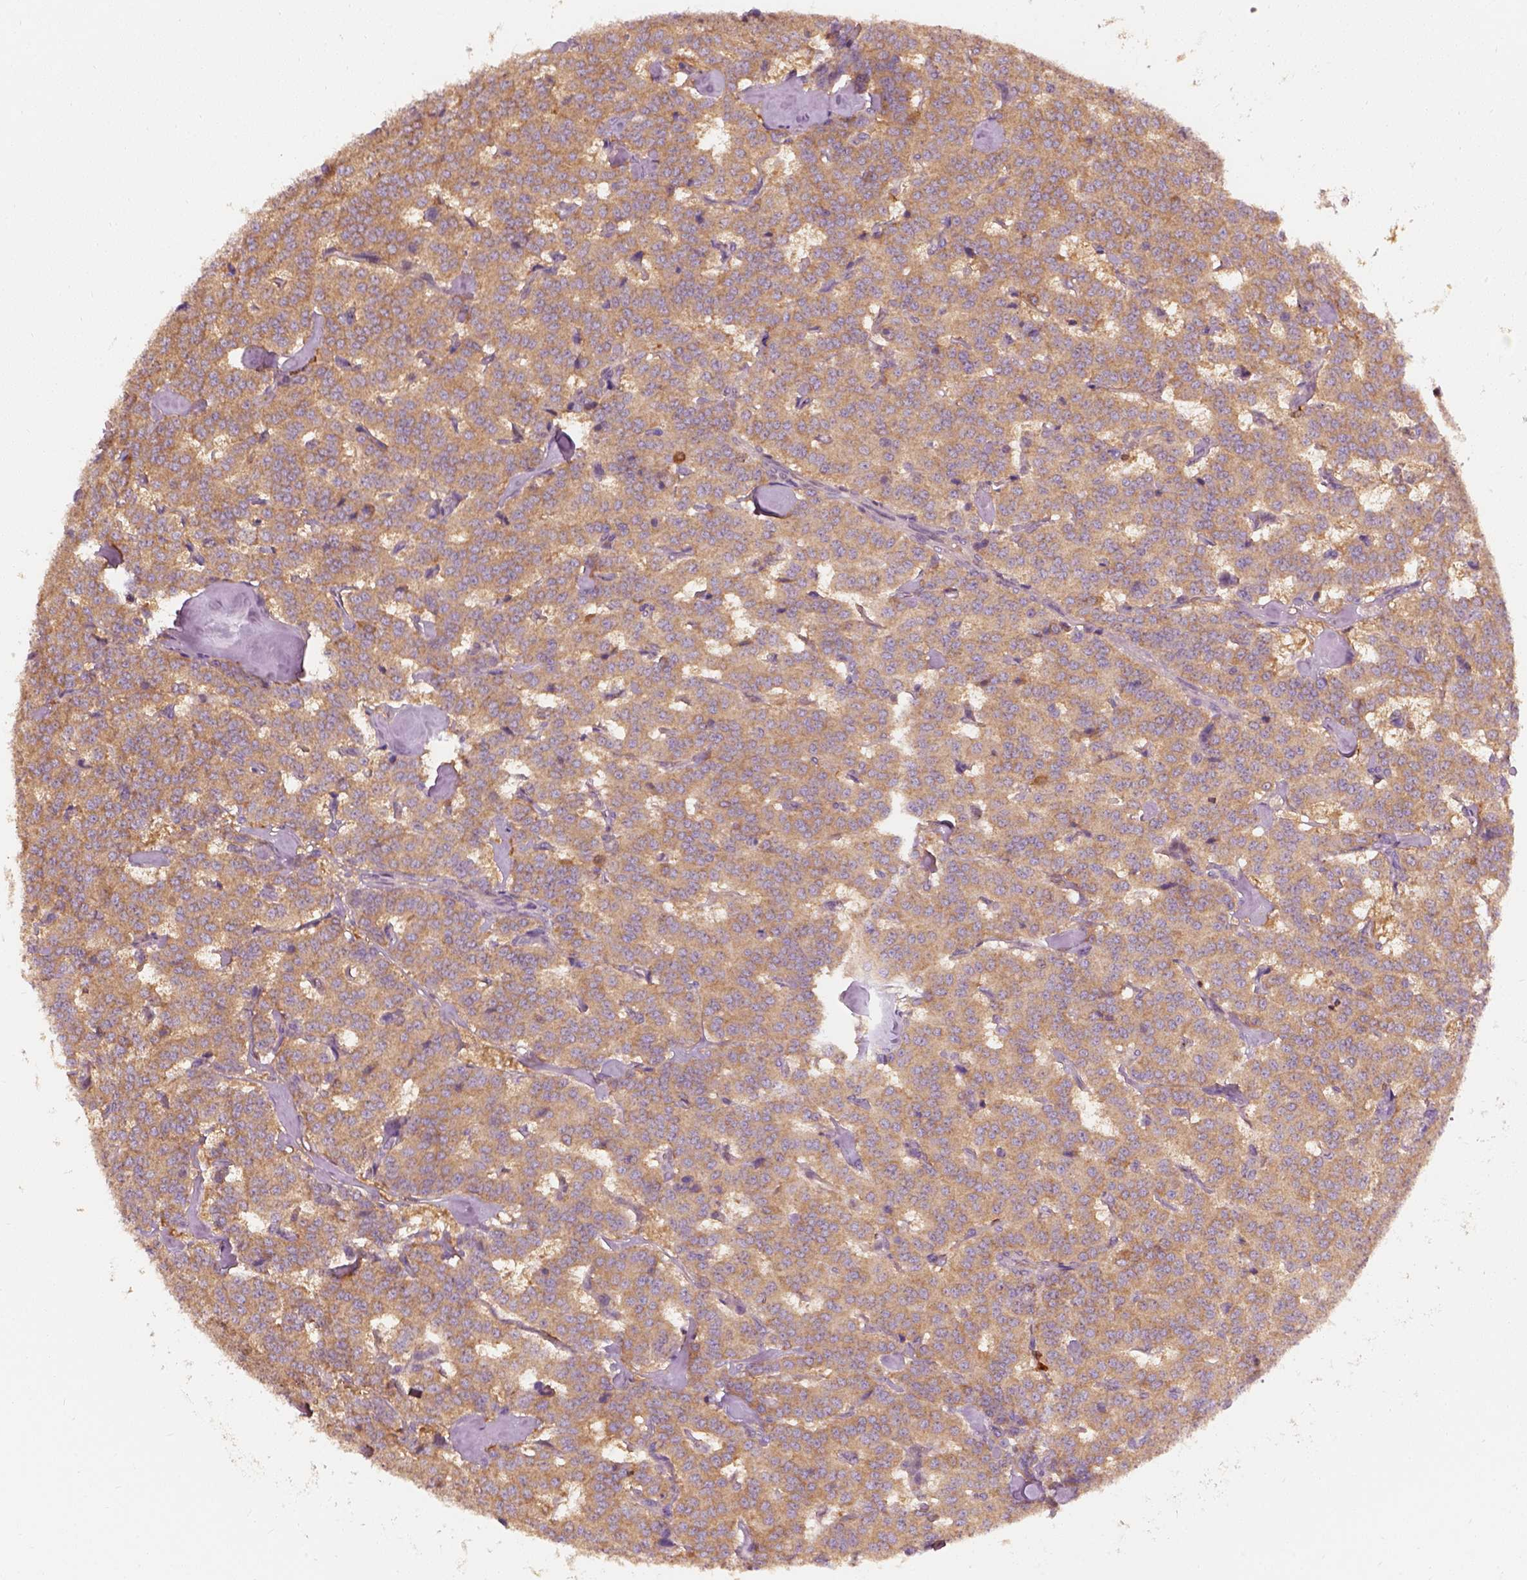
{"staining": {"intensity": "moderate", "quantity": ">75%", "location": "cytoplasmic/membranous"}, "tissue": "carcinoid", "cell_type": "Tumor cells", "image_type": "cancer", "snomed": [{"axis": "morphology", "description": "Carcinoid, malignant, NOS"}, {"axis": "topography", "description": "Lung"}], "caption": "Human malignant carcinoid stained with a protein marker shows moderate staining in tumor cells.", "gene": "SQSTM1", "patient": {"sex": "female", "age": 46}}